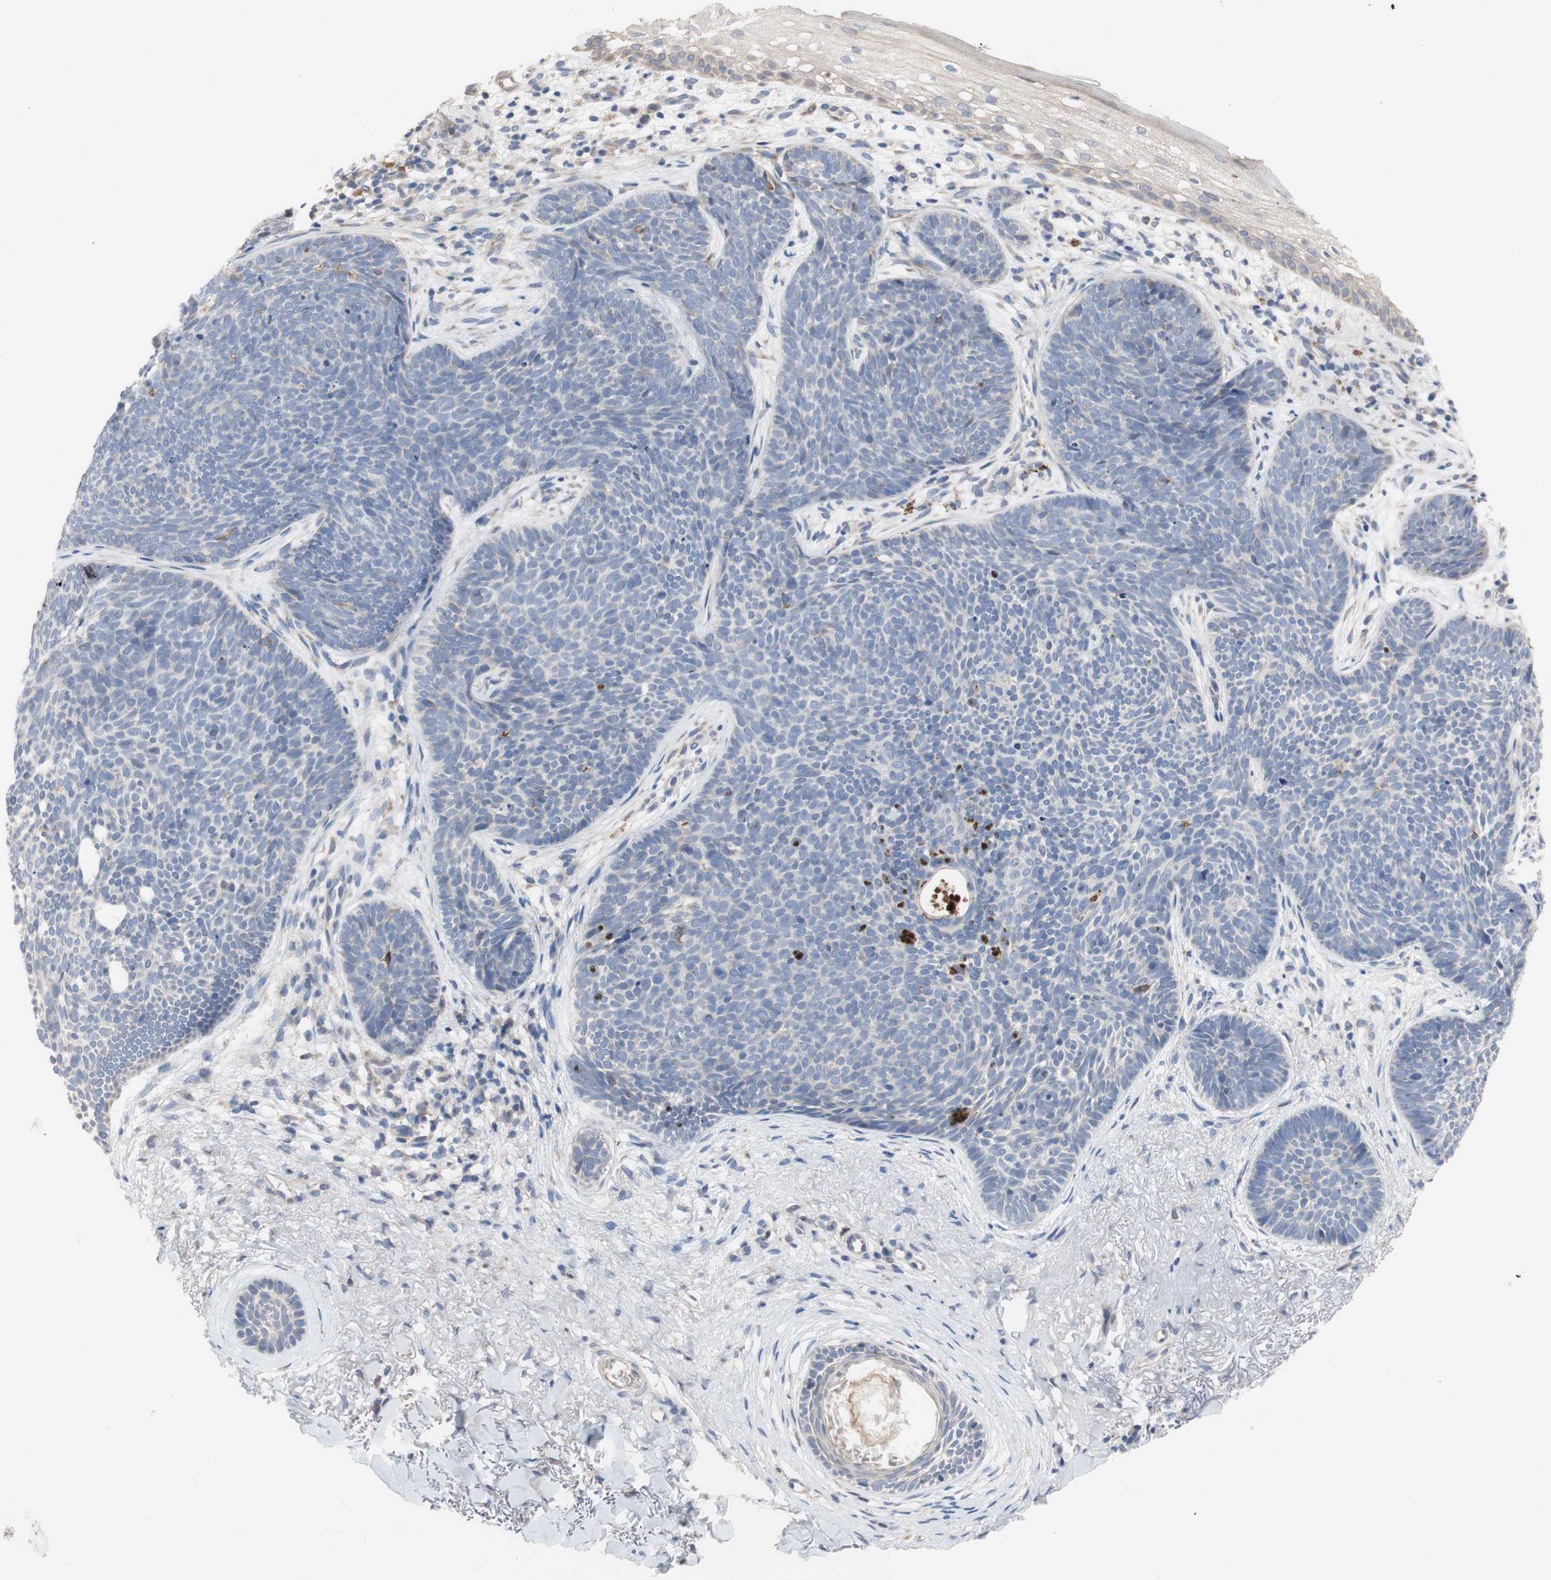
{"staining": {"intensity": "negative", "quantity": "none", "location": "none"}, "tissue": "skin cancer", "cell_type": "Tumor cells", "image_type": "cancer", "snomed": [{"axis": "morphology", "description": "Basal cell carcinoma"}, {"axis": "topography", "description": "Skin"}], "caption": "High power microscopy image of an immunohistochemistry (IHC) histopathology image of basal cell carcinoma (skin), revealing no significant positivity in tumor cells.", "gene": "TTC14", "patient": {"sex": "female", "age": 70}}